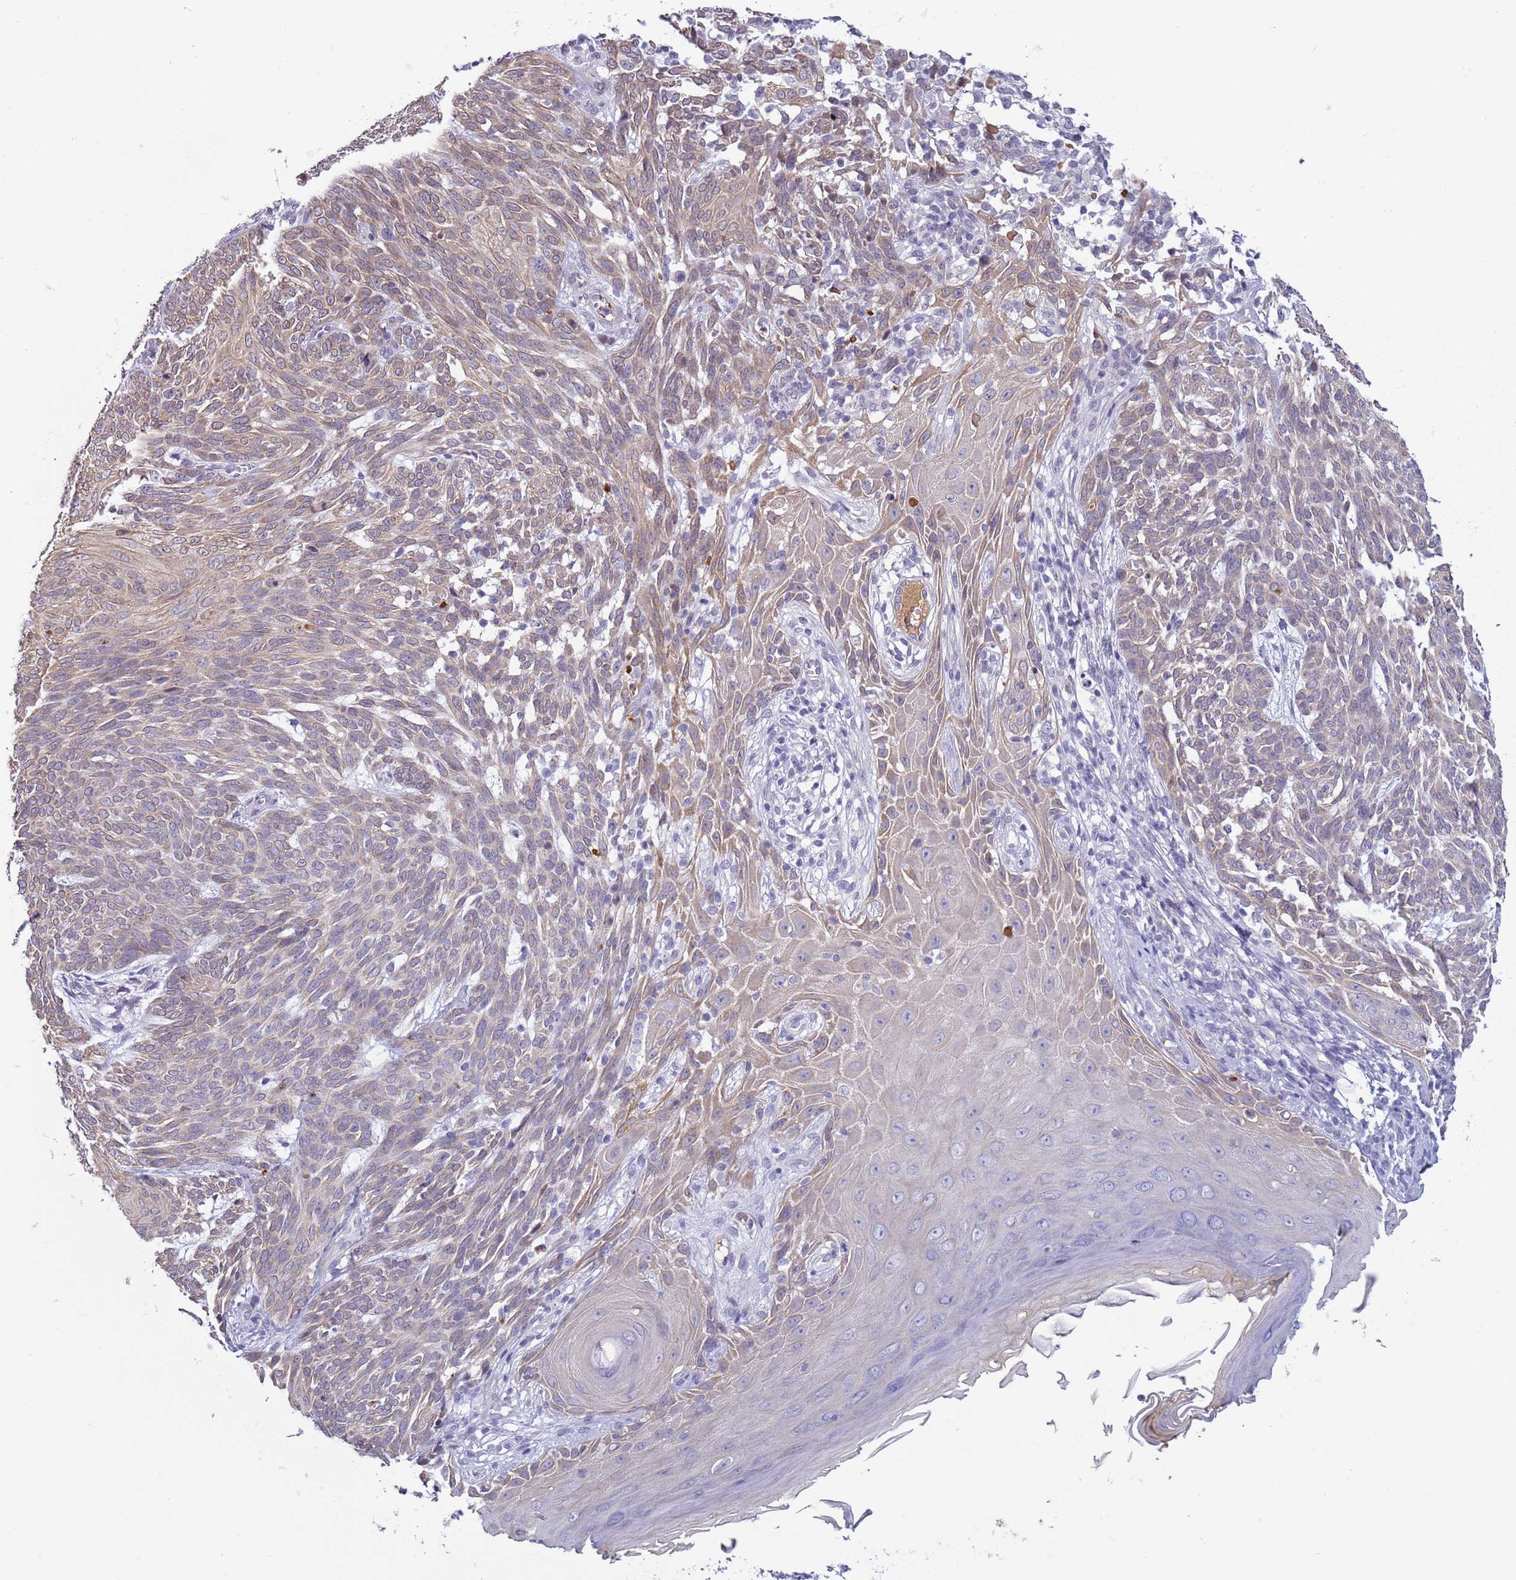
{"staining": {"intensity": "weak", "quantity": "<25%", "location": "cytoplasmic/membranous"}, "tissue": "skin cancer", "cell_type": "Tumor cells", "image_type": "cancer", "snomed": [{"axis": "morphology", "description": "Basal cell carcinoma"}, {"axis": "topography", "description": "Skin"}], "caption": "Immunohistochemistry of skin cancer (basal cell carcinoma) exhibits no staining in tumor cells.", "gene": "NPAP1", "patient": {"sex": "female", "age": 86}}